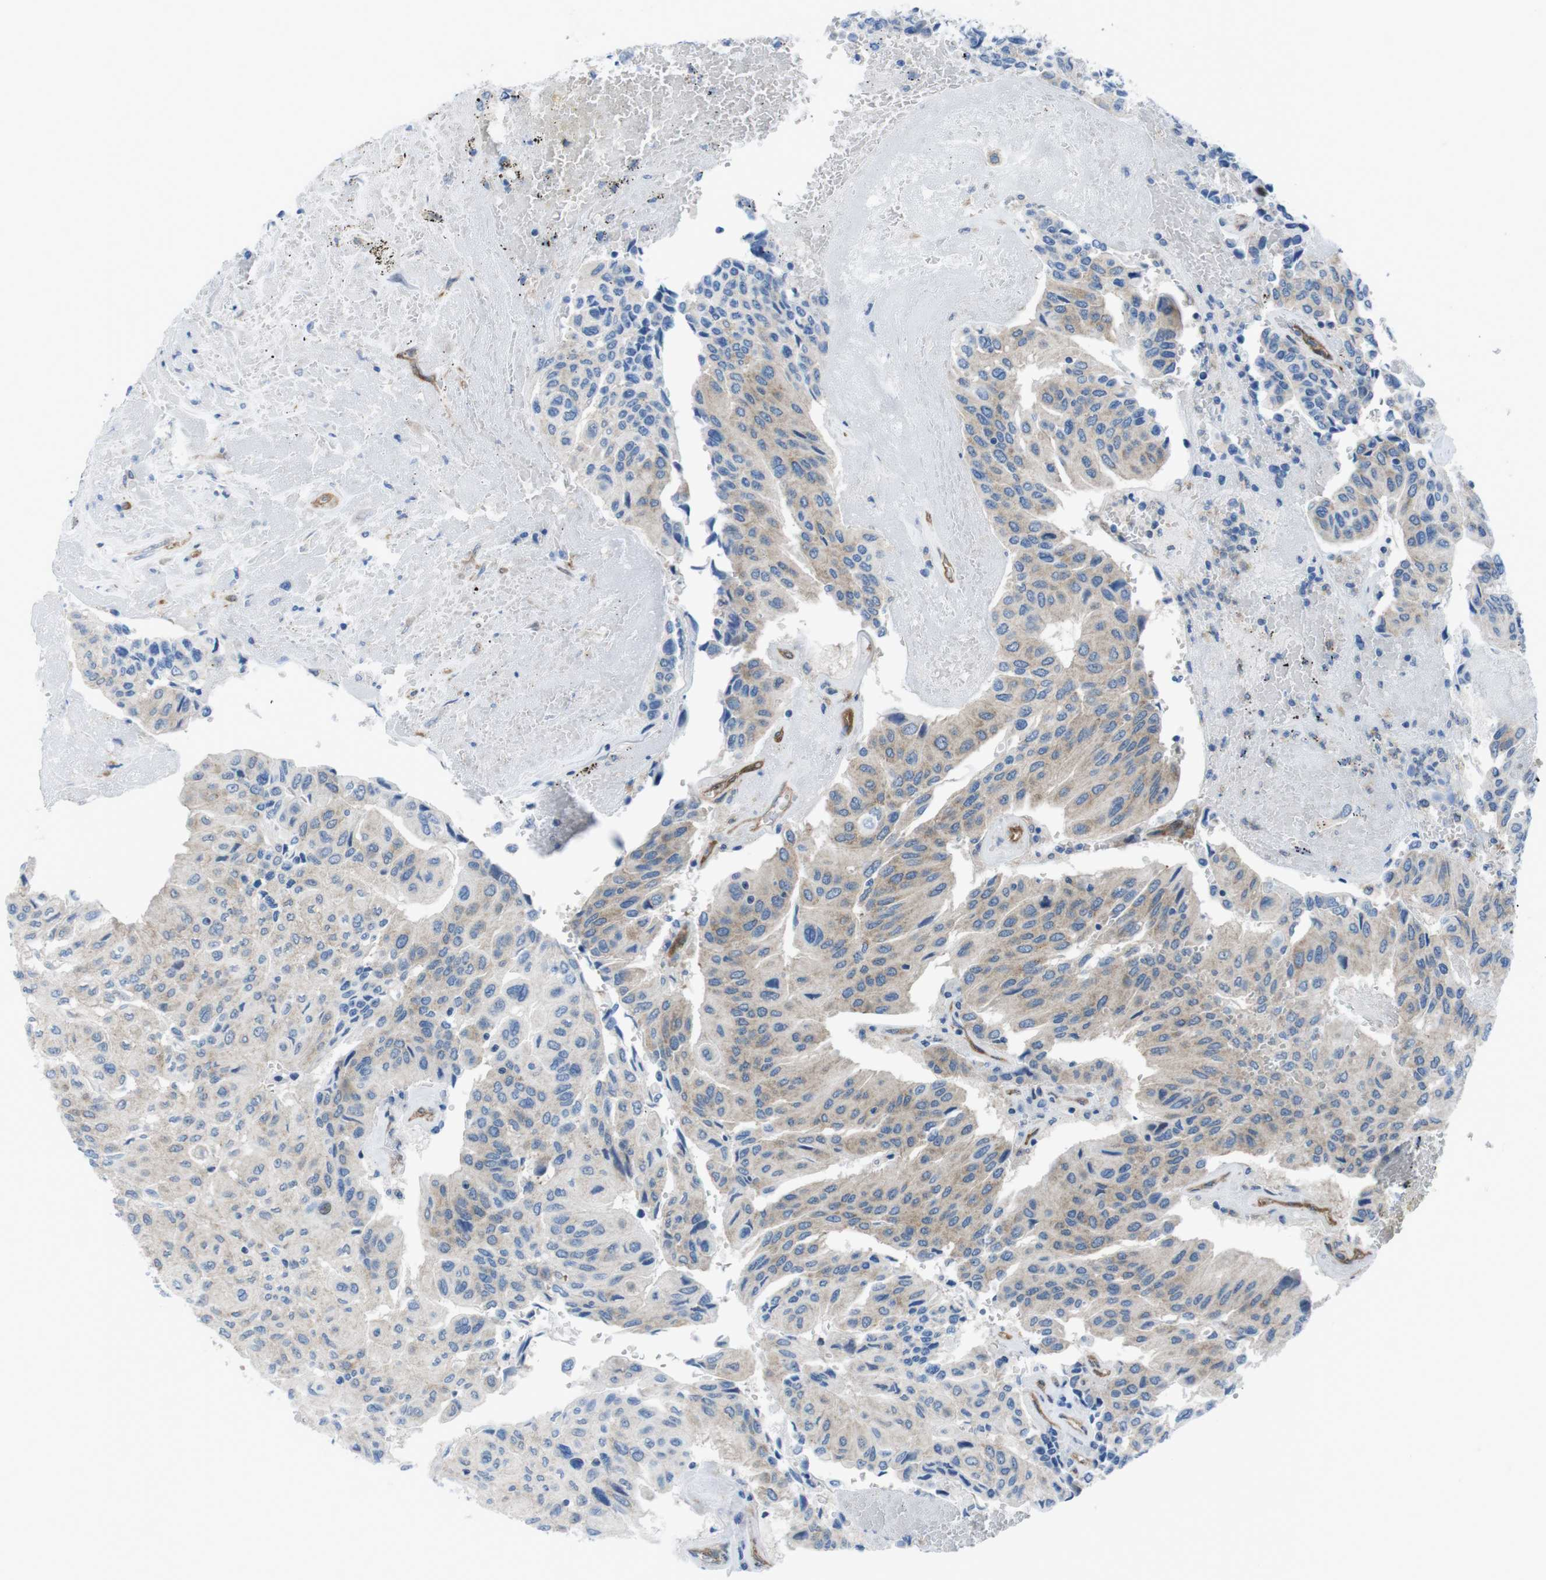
{"staining": {"intensity": "weak", "quantity": "25%-75%", "location": "cytoplasmic/membranous"}, "tissue": "urothelial cancer", "cell_type": "Tumor cells", "image_type": "cancer", "snomed": [{"axis": "morphology", "description": "Urothelial carcinoma, High grade"}, {"axis": "topography", "description": "Urinary bladder"}], "caption": "A low amount of weak cytoplasmic/membranous staining is seen in approximately 25%-75% of tumor cells in high-grade urothelial carcinoma tissue.", "gene": "DIAPH2", "patient": {"sex": "male", "age": 66}}